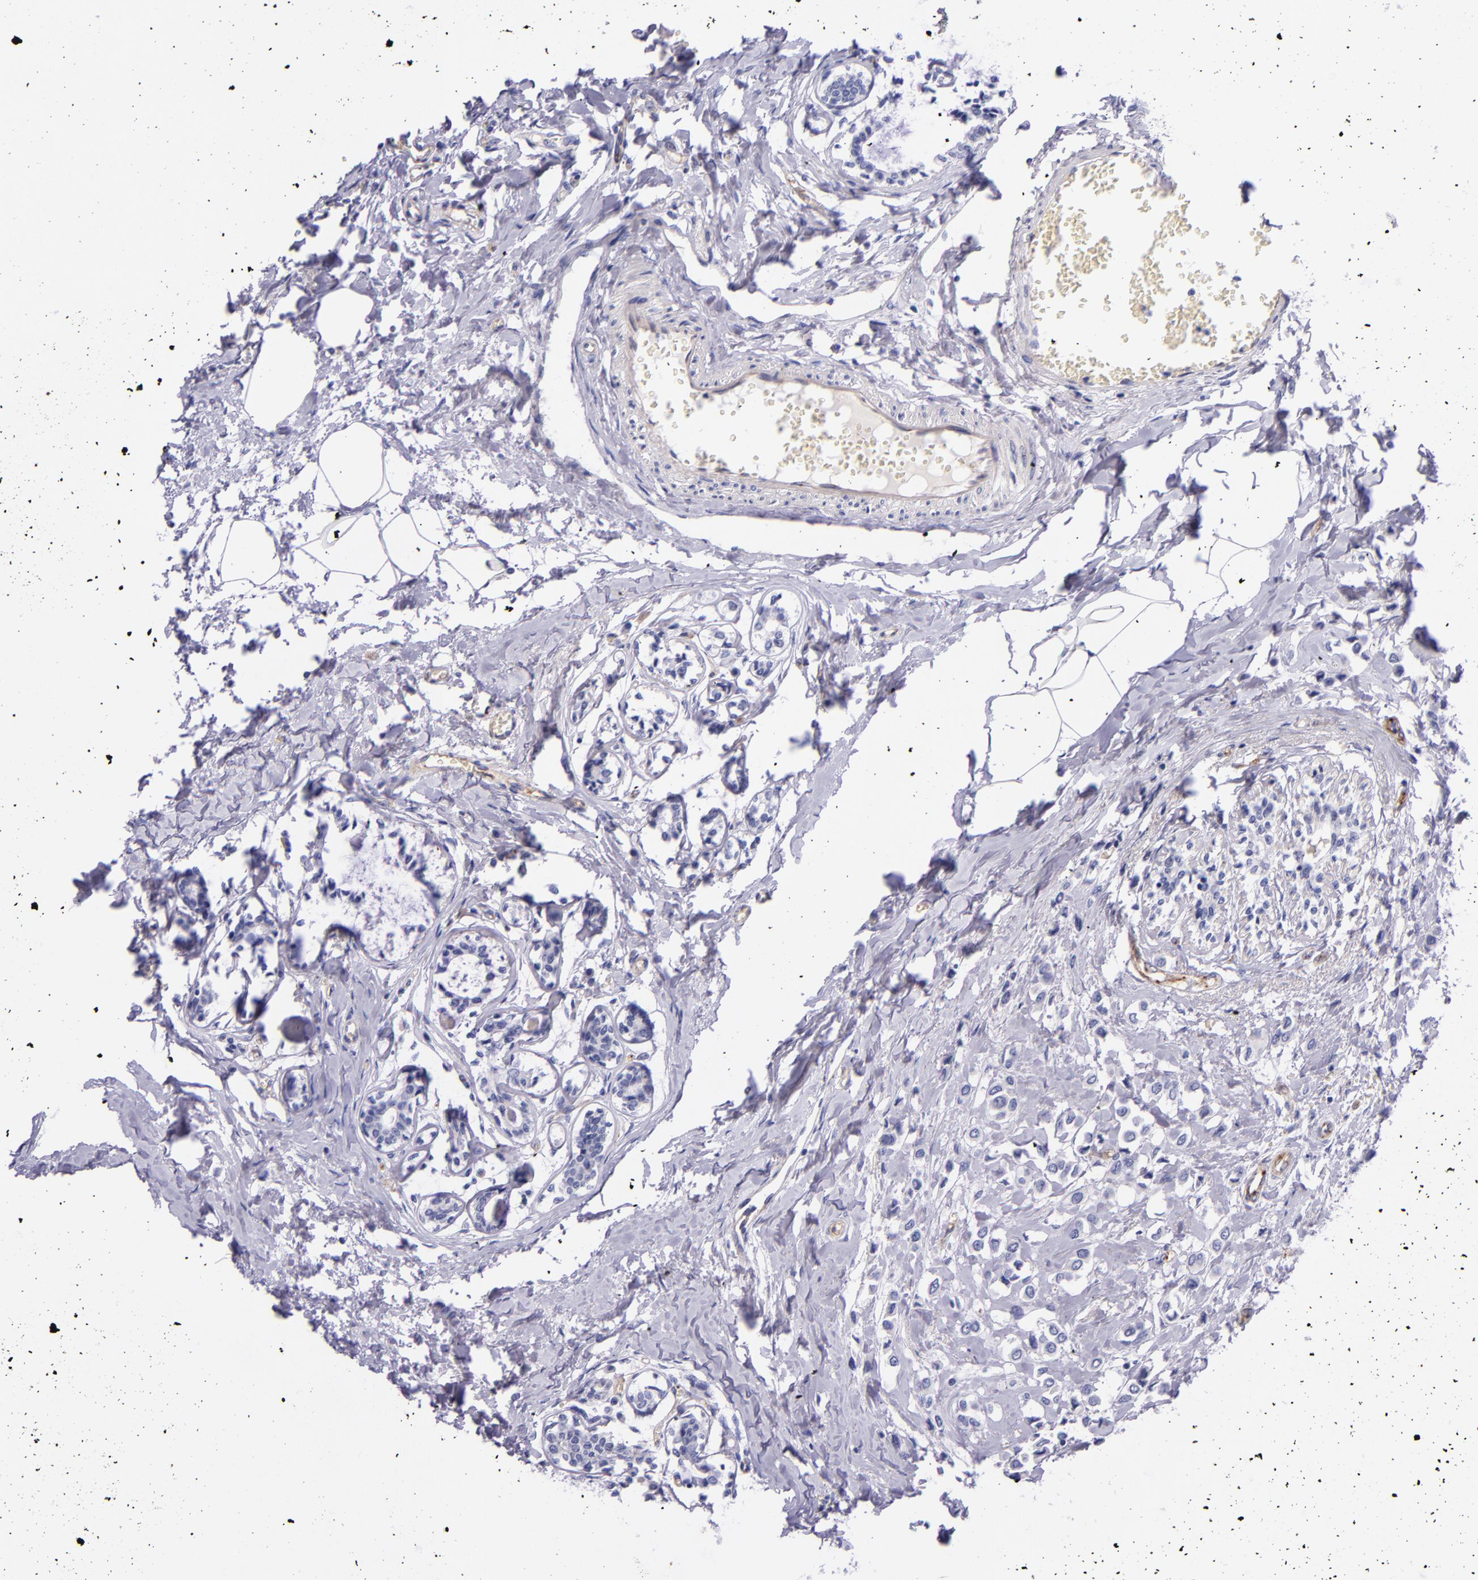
{"staining": {"intensity": "negative", "quantity": "none", "location": "none"}, "tissue": "breast cancer", "cell_type": "Tumor cells", "image_type": "cancer", "snomed": [{"axis": "morphology", "description": "Lobular carcinoma"}, {"axis": "topography", "description": "Breast"}], "caption": "Breast cancer was stained to show a protein in brown. There is no significant staining in tumor cells.", "gene": "NOS3", "patient": {"sex": "female", "age": 51}}